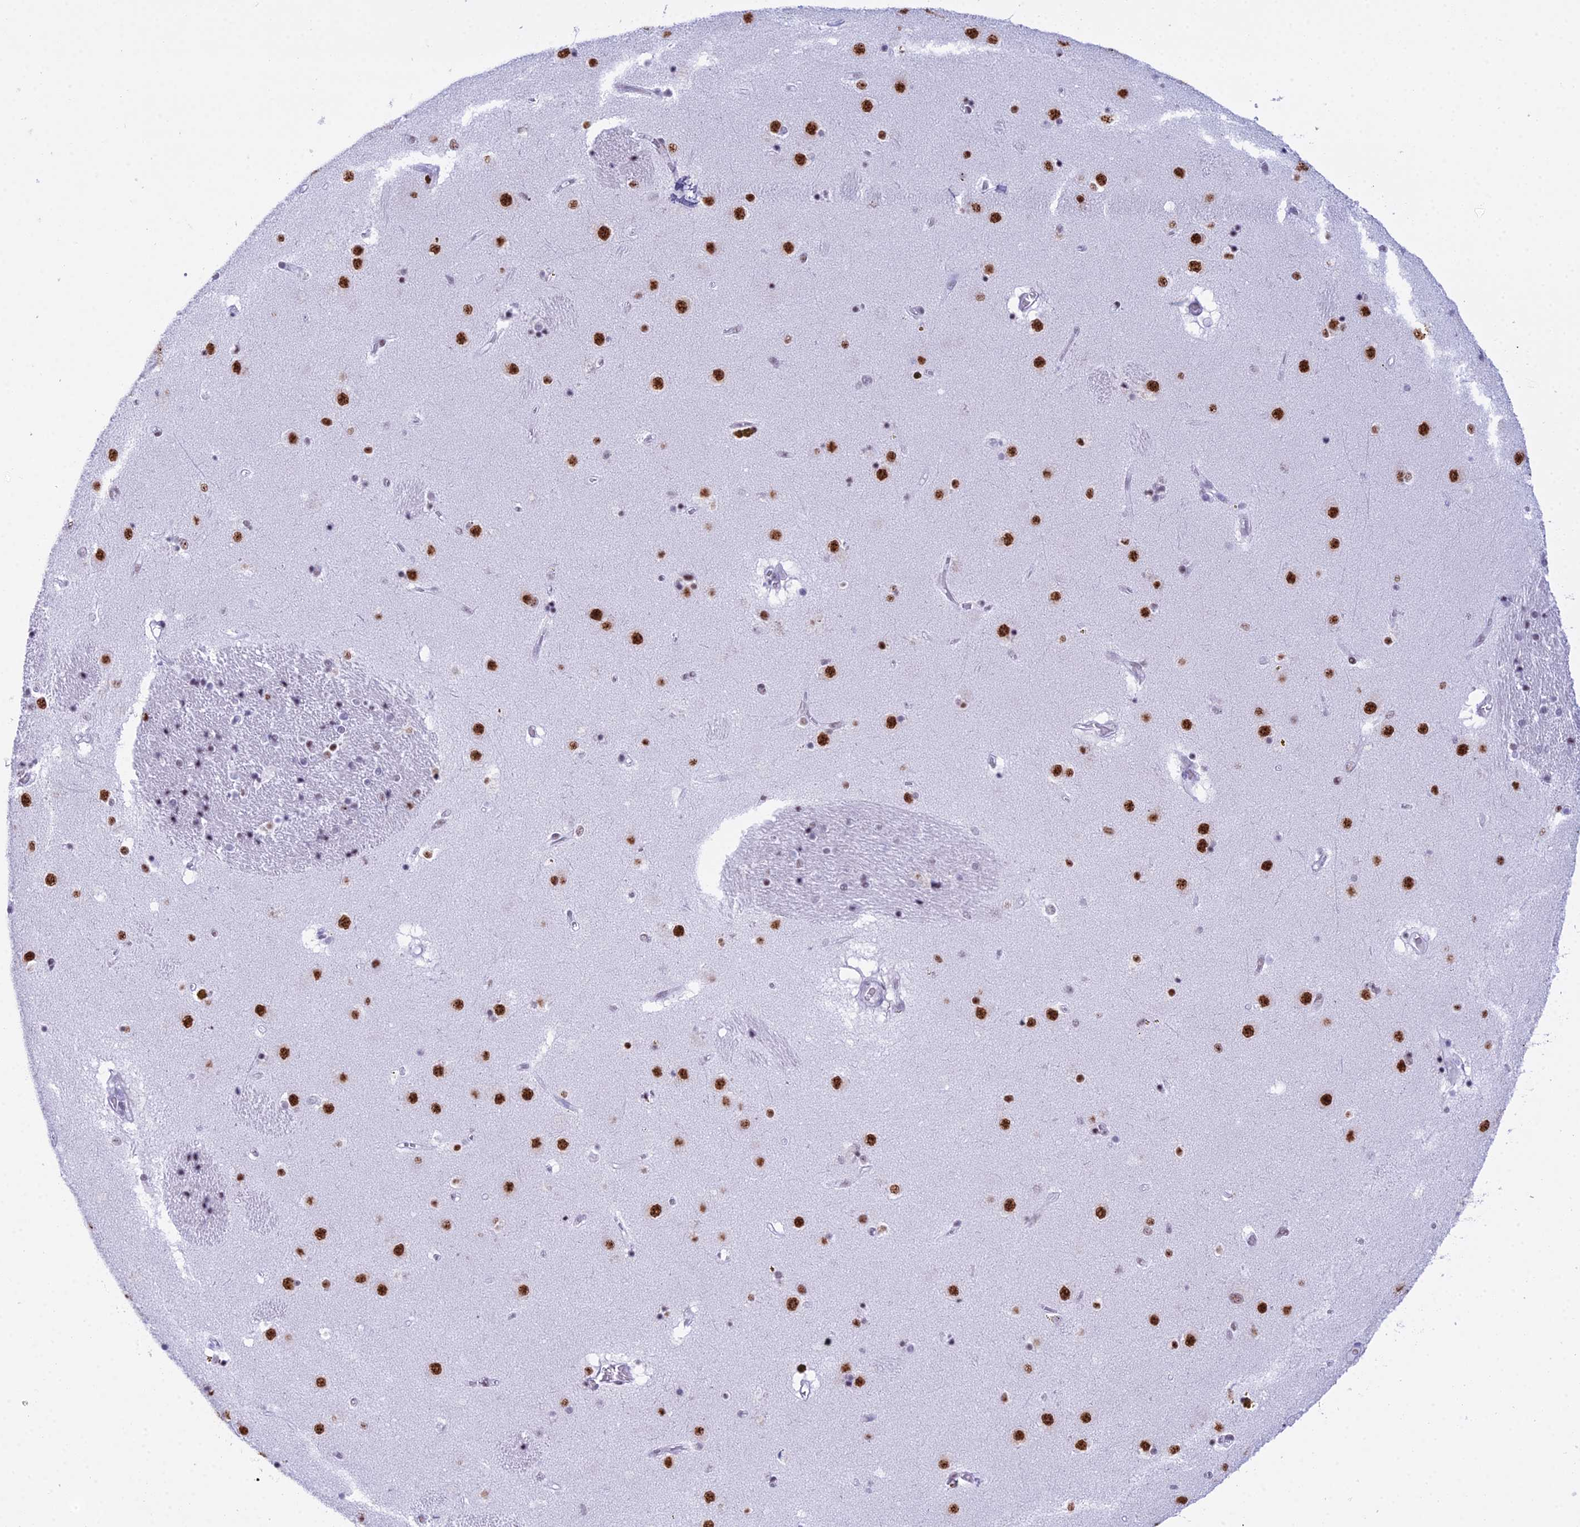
{"staining": {"intensity": "strong", "quantity": "25%-75%", "location": "nuclear"}, "tissue": "caudate", "cell_type": "Glial cells", "image_type": "normal", "snomed": [{"axis": "morphology", "description": "Normal tissue, NOS"}, {"axis": "topography", "description": "Lateral ventricle wall"}], "caption": "Glial cells show strong nuclear staining in about 25%-75% of cells in unremarkable caudate.", "gene": "RNPS1", "patient": {"sex": "male", "age": 70}}